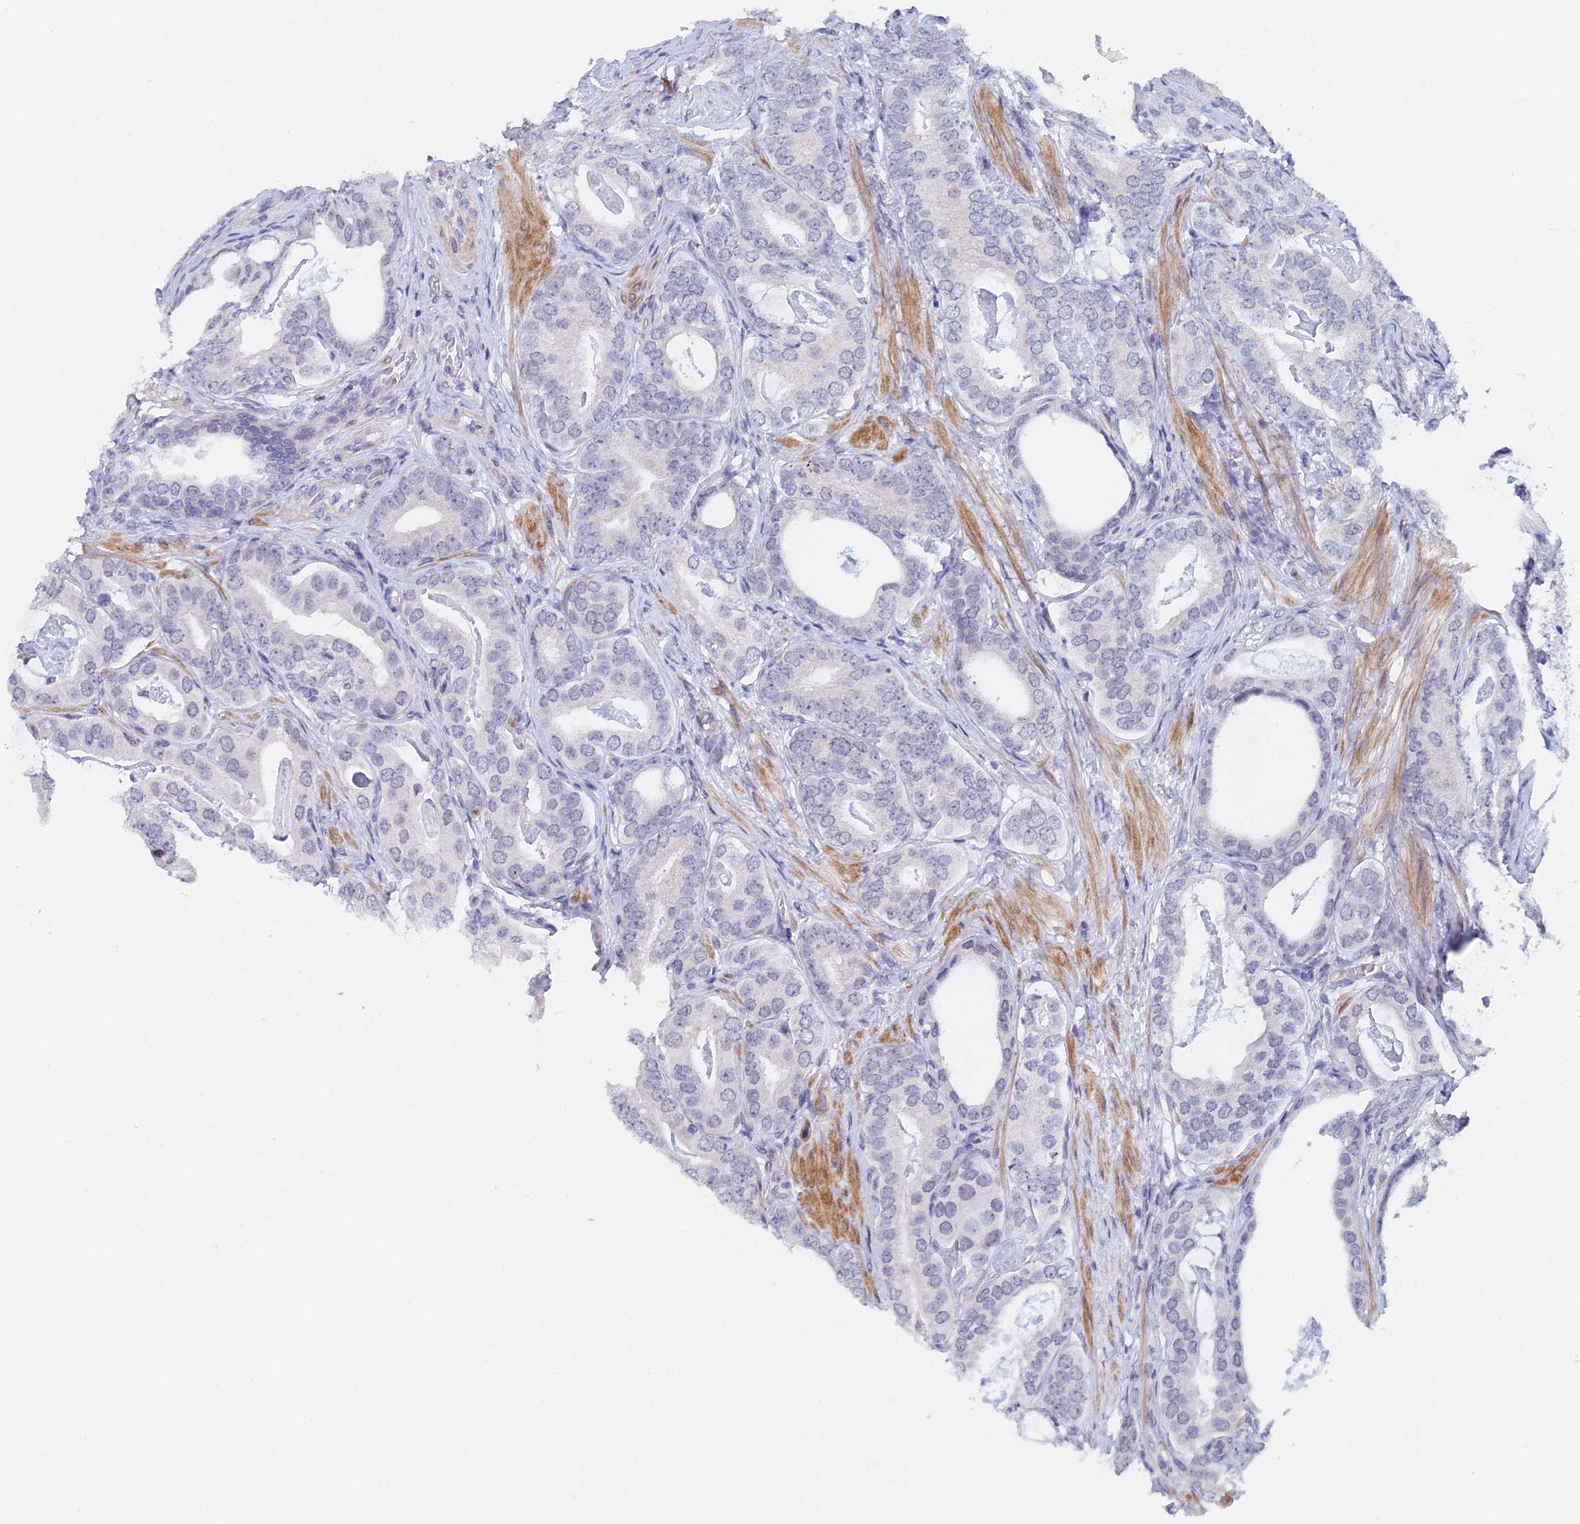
{"staining": {"intensity": "negative", "quantity": "none", "location": "none"}, "tissue": "prostate cancer", "cell_type": "Tumor cells", "image_type": "cancer", "snomed": [{"axis": "morphology", "description": "Adenocarcinoma, Low grade"}, {"axis": "topography", "description": "Prostate"}], "caption": "Prostate cancer was stained to show a protein in brown. There is no significant positivity in tumor cells. (DAB (3,3'-diaminobenzidine) IHC, high magnification).", "gene": "GMNC", "patient": {"sex": "male", "age": 71}}